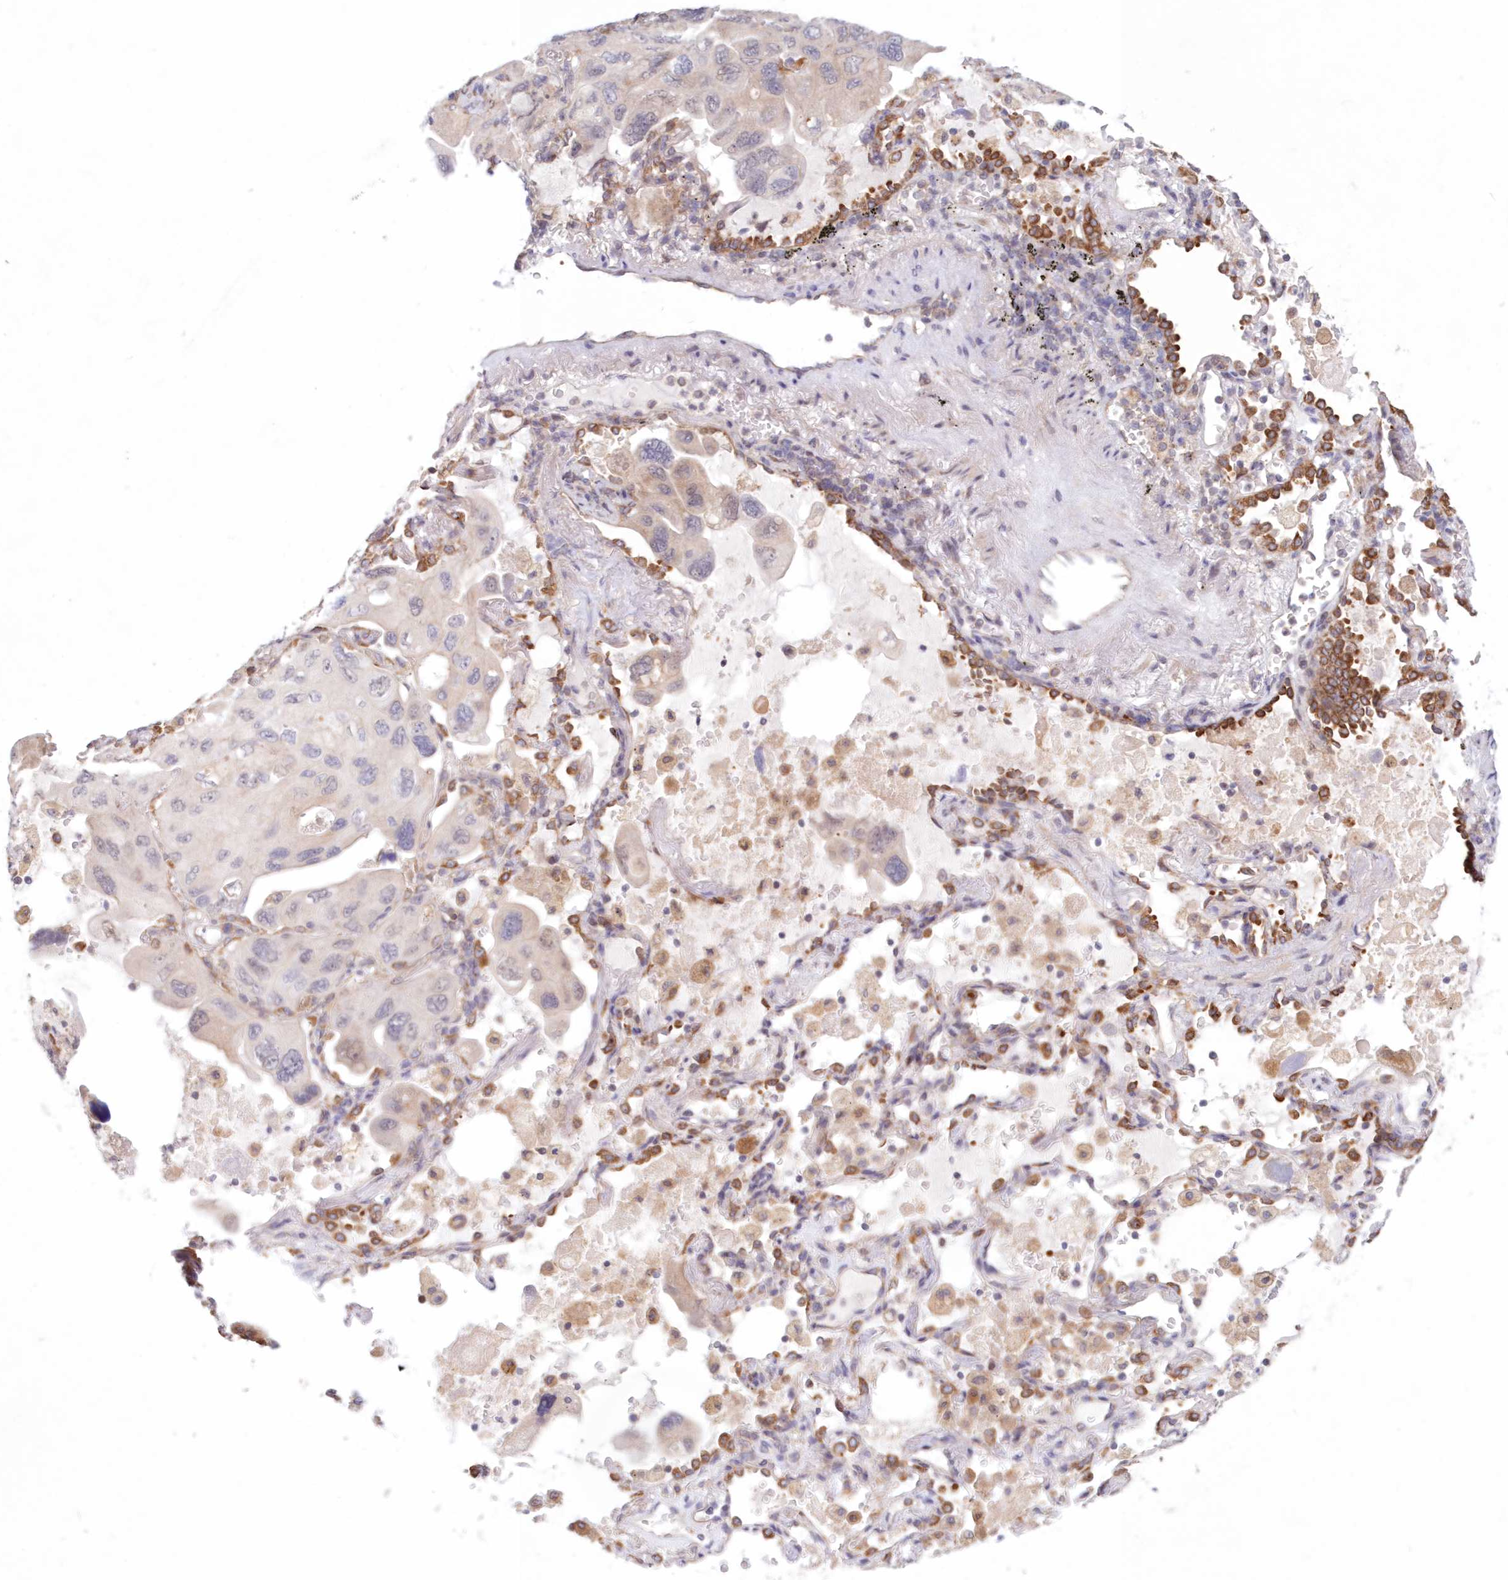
{"staining": {"intensity": "negative", "quantity": "none", "location": "none"}, "tissue": "lung cancer", "cell_type": "Tumor cells", "image_type": "cancer", "snomed": [{"axis": "morphology", "description": "Squamous cell carcinoma, NOS"}, {"axis": "topography", "description": "Lung"}], "caption": "Immunohistochemistry (IHC) of human lung cancer (squamous cell carcinoma) displays no positivity in tumor cells.", "gene": "PCYOX1L", "patient": {"sex": "female", "age": 73}}